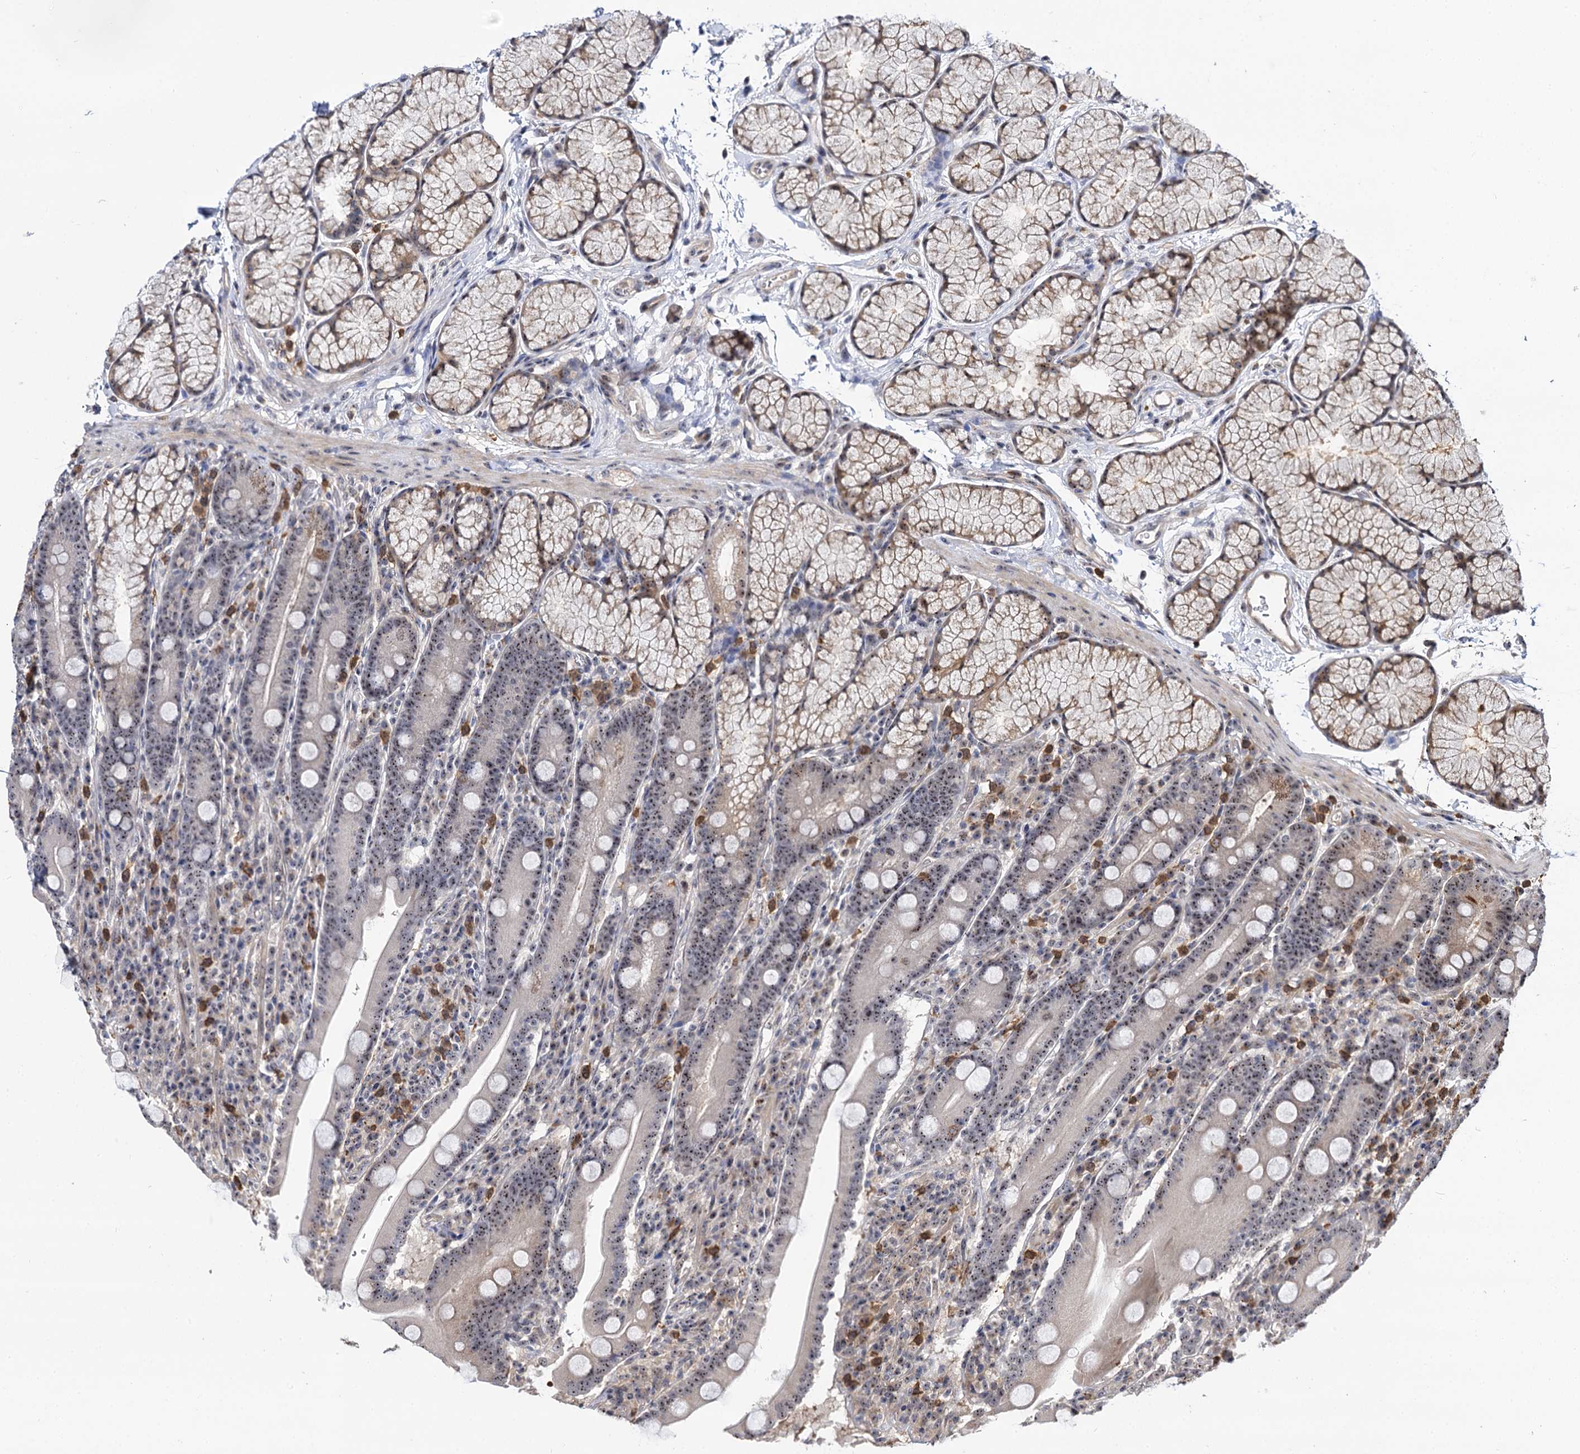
{"staining": {"intensity": "moderate", "quantity": ">75%", "location": "nuclear"}, "tissue": "duodenum", "cell_type": "Glandular cells", "image_type": "normal", "snomed": [{"axis": "morphology", "description": "Normal tissue, NOS"}, {"axis": "topography", "description": "Duodenum"}], "caption": "Brown immunohistochemical staining in benign duodenum demonstrates moderate nuclear staining in about >75% of glandular cells. (DAB (3,3'-diaminobenzidine) IHC with brightfield microscopy, high magnification).", "gene": "SUPT20H", "patient": {"sex": "male", "age": 35}}